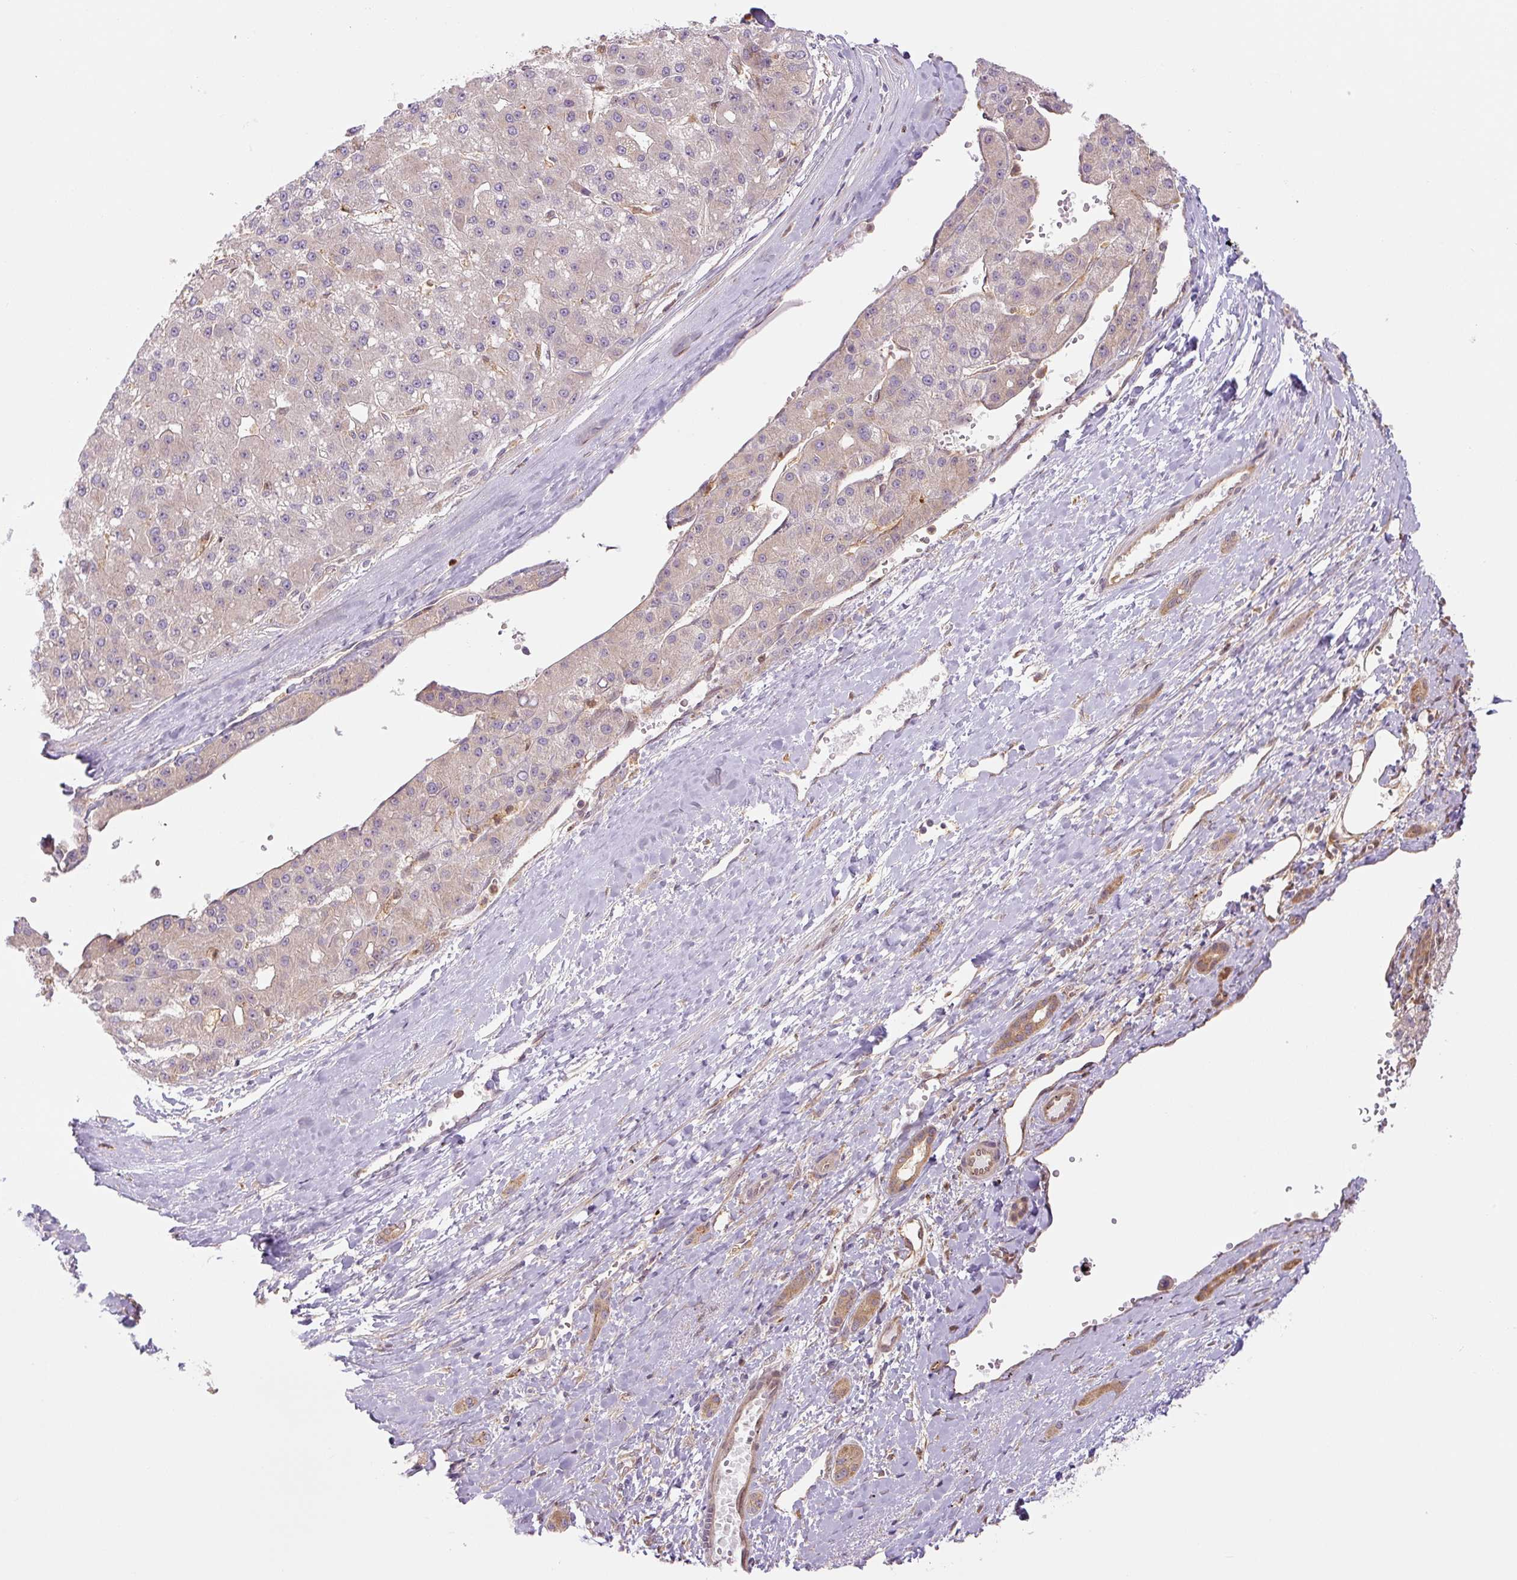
{"staining": {"intensity": "weak", "quantity": "<25%", "location": "cytoplasmic/membranous"}, "tissue": "liver cancer", "cell_type": "Tumor cells", "image_type": "cancer", "snomed": [{"axis": "morphology", "description": "Carcinoma, Hepatocellular, NOS"}, {"axis": "topography", "description": "Liver"}], "caption": "A photomicrograph of liver hepatocellular carcinoma stained for a protein displays no brown staining in tumor cells.", "gene": "ZSWIM7", "patient": {"sex": "male", "age": 67}}